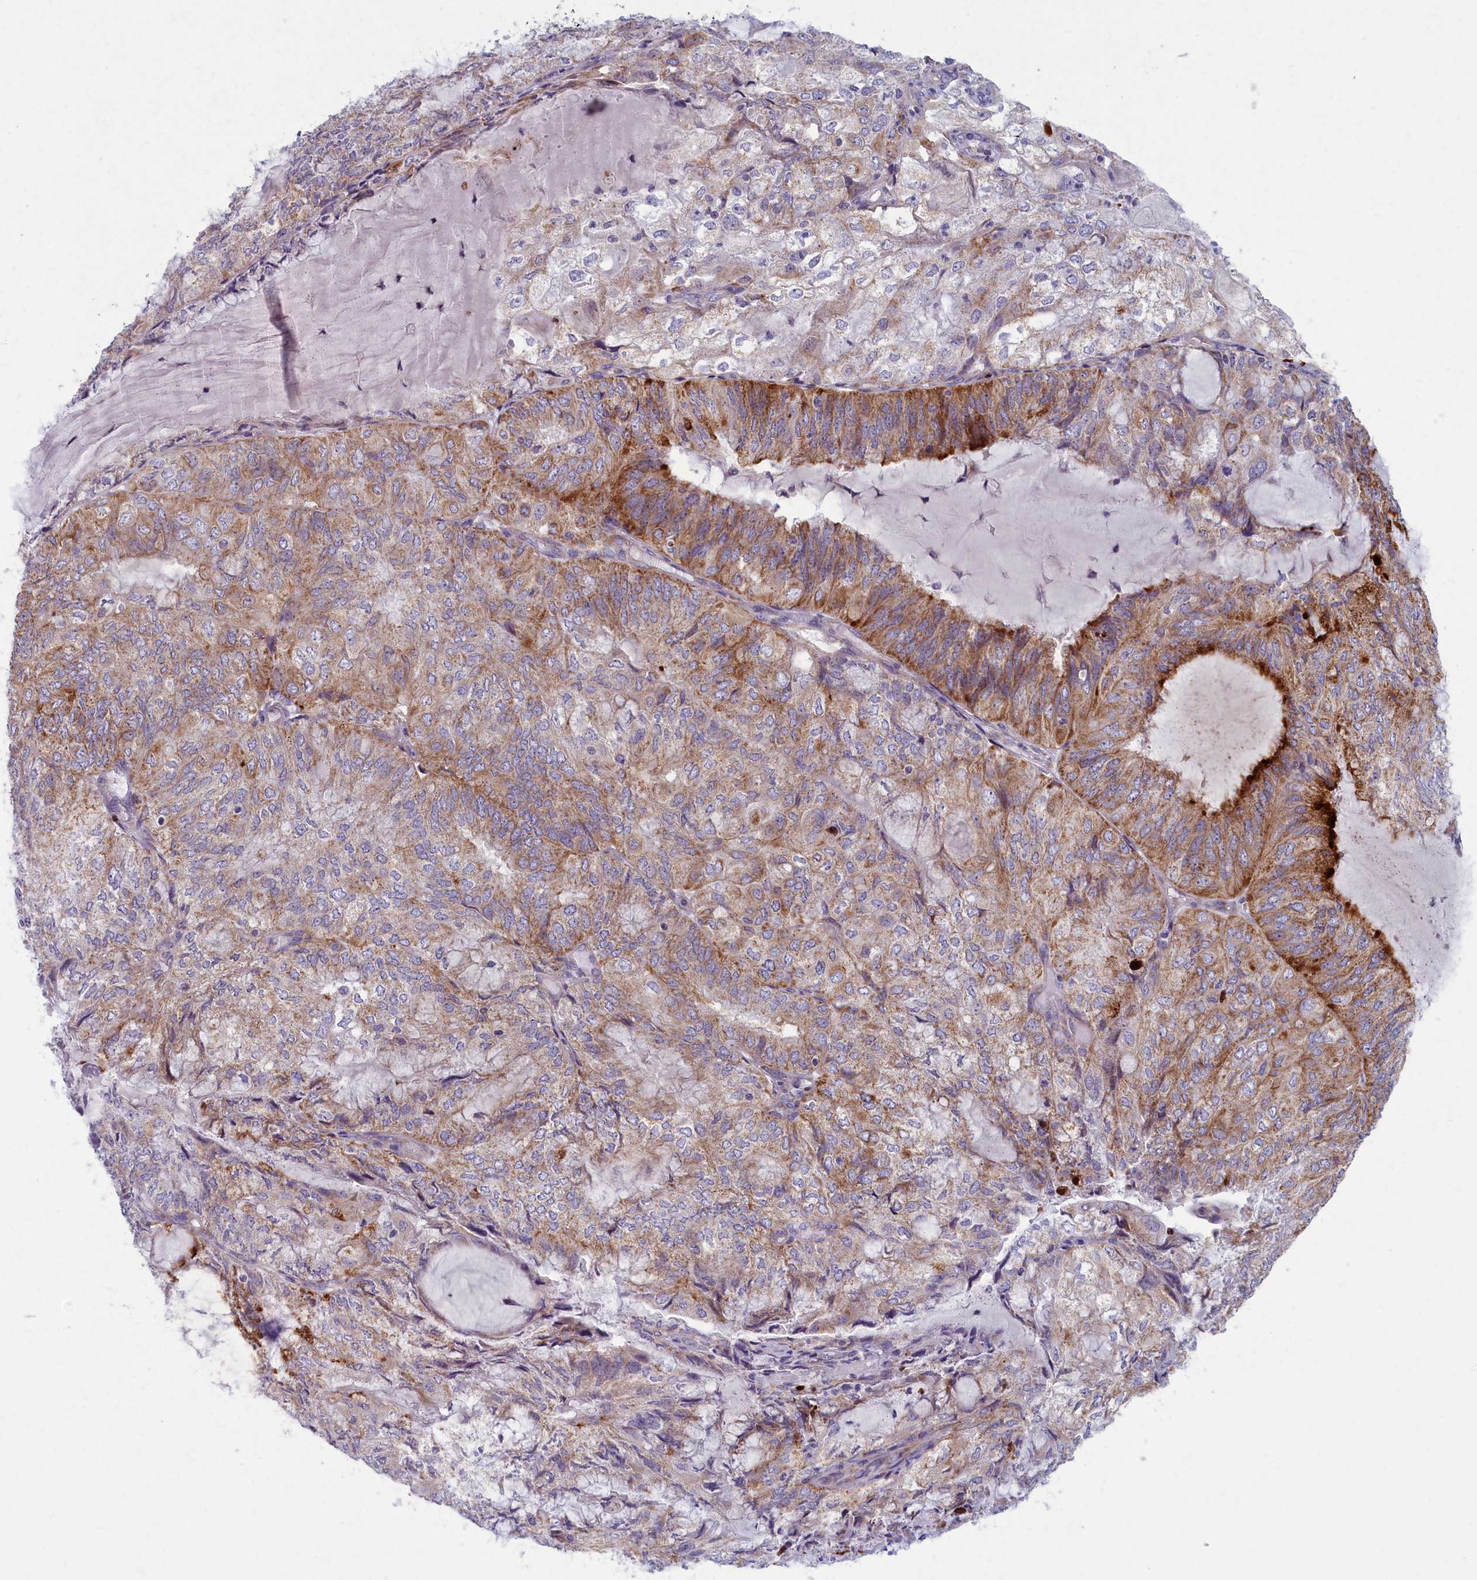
{"staining": {"intensity": "moderate", "quantity": "25%-75%", "location": "cytoplasmic/membranous"}, "tissue": "endometrial cancer", "cell_type": "Tumor cells", "image_type": "cancer", "snomed": [{"axis": "morphology", "description": "Adenocarcinoma, NOS"}, {"axis": "topography", "description": "Endometrium"}], "caption": "Immunohistochemistry (IHC) of human endometrial cancer (adenocarcinoma) exhibits medium levels of moderate cytoplasmic/membranous positivity in about 25%-75% of tumor cells.", "gene": "MRPS25", "patient": {"sex": "female", "age": 81}}